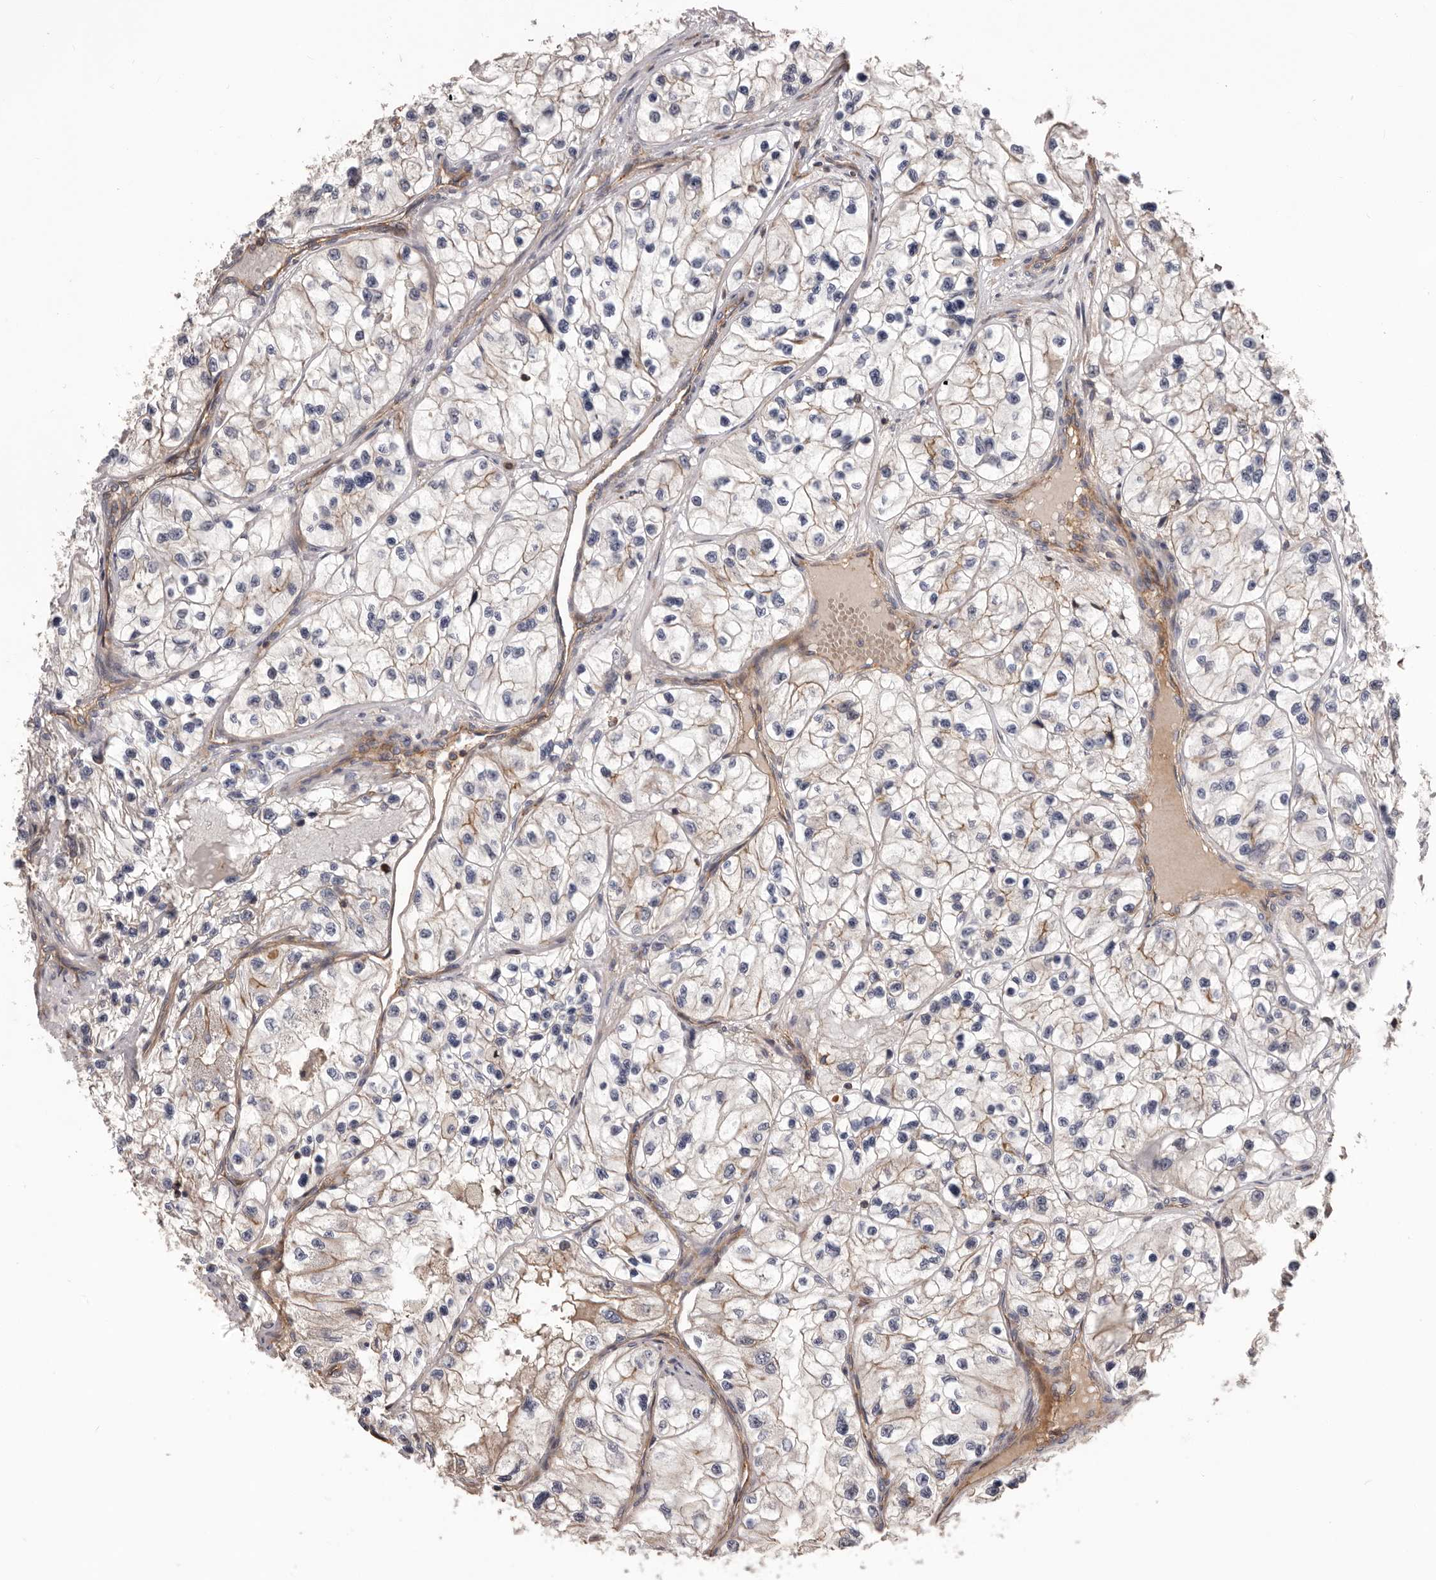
{"staining": {"intensity": "moderate", "quantity": "25%-75%", "location": "cytoplasmic/membranous"}, "tissue": "renal cancer", "cell_type": "Tumor cells", "image_type": "cancer", "snomed": [{"axis": "morphology", "description": "Adenocarcinoma, NOS"}, {"axis": "topography", "description": "Kidney"}], "caption": "Approximately 25%-75% of tumor cells in renal adenocarcinoma exhibit moderate cytoplasmic/membranous protein positivity as visualized by brown immunohistochemical staining.", "gene": "PNRC2", "patient": {"sex": "female", "age": 57}}